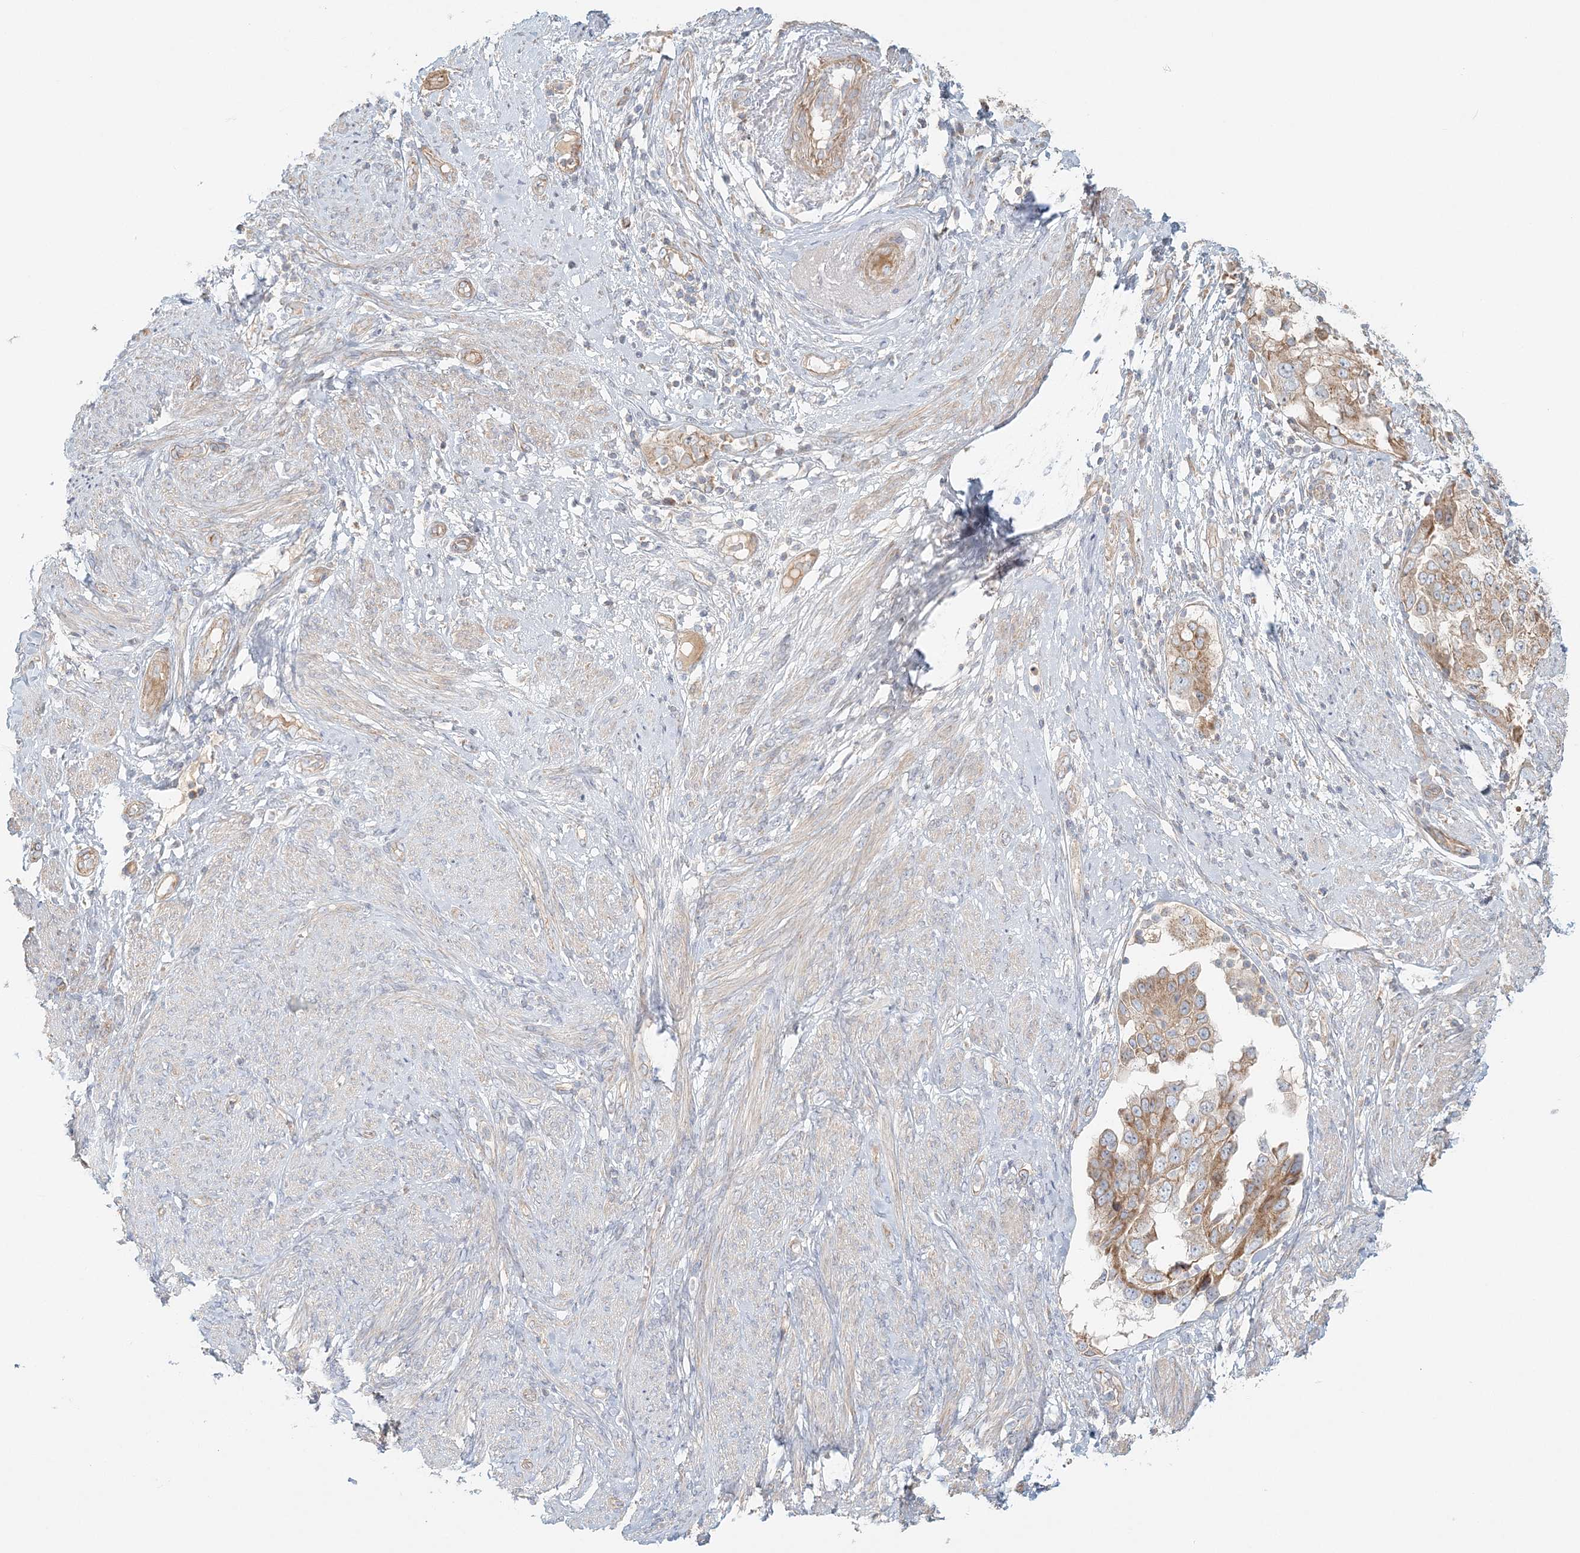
{"staining": {"intensity": "moderate", "quantity": "25%-75%", "location": "cytoplasmic/membranous"}, "tissue": "endometrial cancer", "cell_type": "Tumor cells", "image_type": "cancer", "snomed": [{"axis": "morphology", "description": "Adenocarcinoma, NOS"}, {"axis": "topography", "description": "Endometrium"}], "caption": "Tumor cells reveal medium levels of moderate cytoplasmic/membranous staining in about 25%-75% of cells in endometrial cancer (adenocarcinoma). (IHC, brightfield microscopy, high magnification).", "gene": "KIAA0232", "patient": {"sex": "female", "age": 85}}